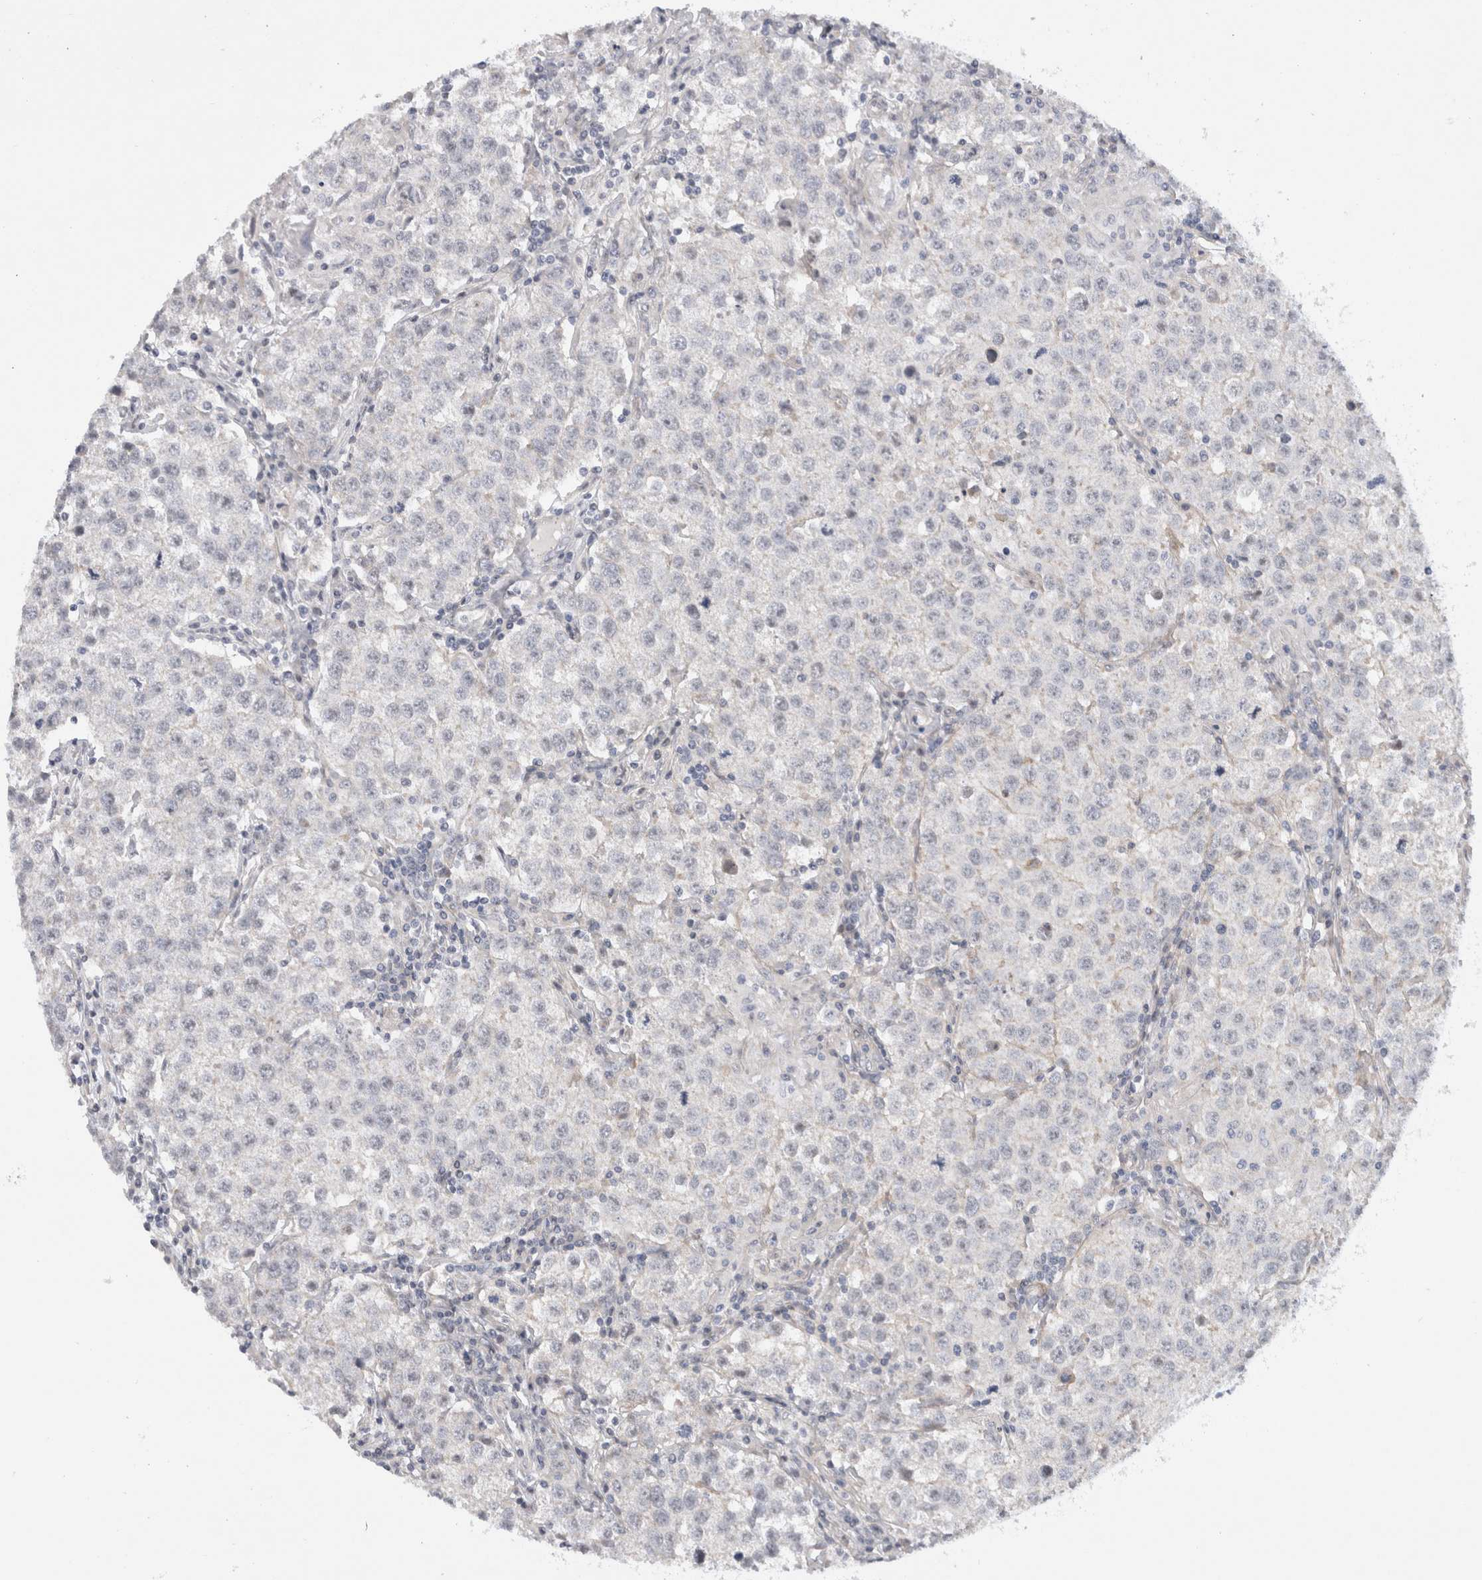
{"staining": {"intensity": "negative", "quantity": "none", "location": "none"}, "tissue": "testis cancer", "cell_type": "Tumor cells", "image_type": "cancer", "snomed": [{"axis": "morphology", "description": "Seminoma, NOS"}, {"axis": "morphology", "description": "Carcinoma, Embryonal, NOS"}, {"axis": "topography", "description": "Testis"}], "caption": "IHC histopathology image of neoplastic tissue: testis seminoma stained with DAB reveals no significant protein staining in tumor cells.", "gene": "CERS3", "patient": {"sex": "male", "age": 43}}